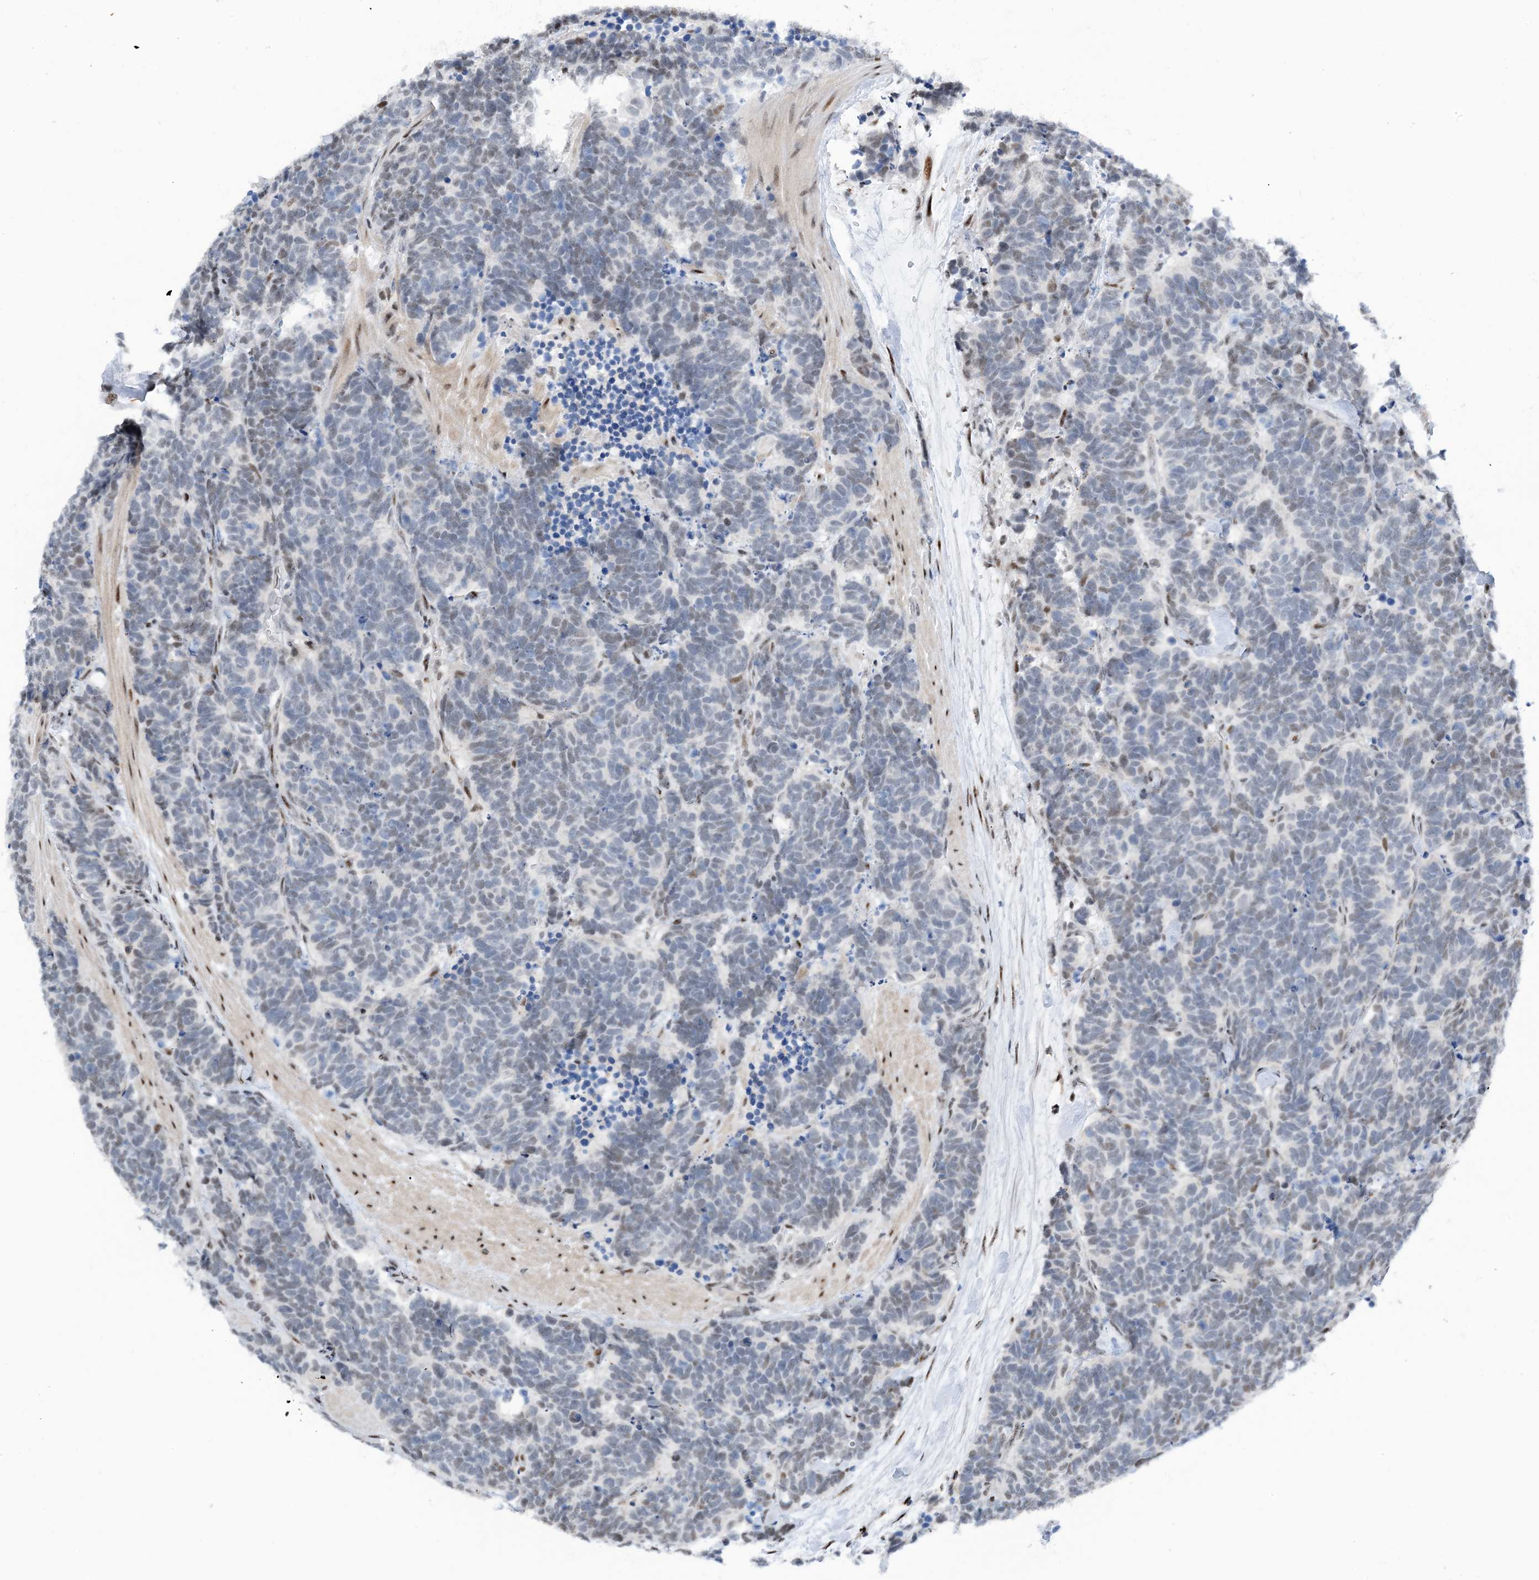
{"staining": {"intensity": "weak", "quantity": "<25%", "location": "nuclear"}, "tissue": "carcinoid", "cell_type": "Tumor cells", "image_type": "cancer", "snomed": [{"axis": "morphology", "description": "Carcinoma, NOS"}, {"axis": "morphology", "description": "Carcinoid, malignant, NOS"}, {"axis": "topography", "description": "Urinary bladder"}], "caption": "A high-resolution micrograph shows IHC staining of carcinoma, which shows no significant staining in tumor cells. (DAB (3,3'-diaminobenzidine) IHC, high magnification).", "gene": "HEMK1", "patient": {"sex": "male", "age": 57}}